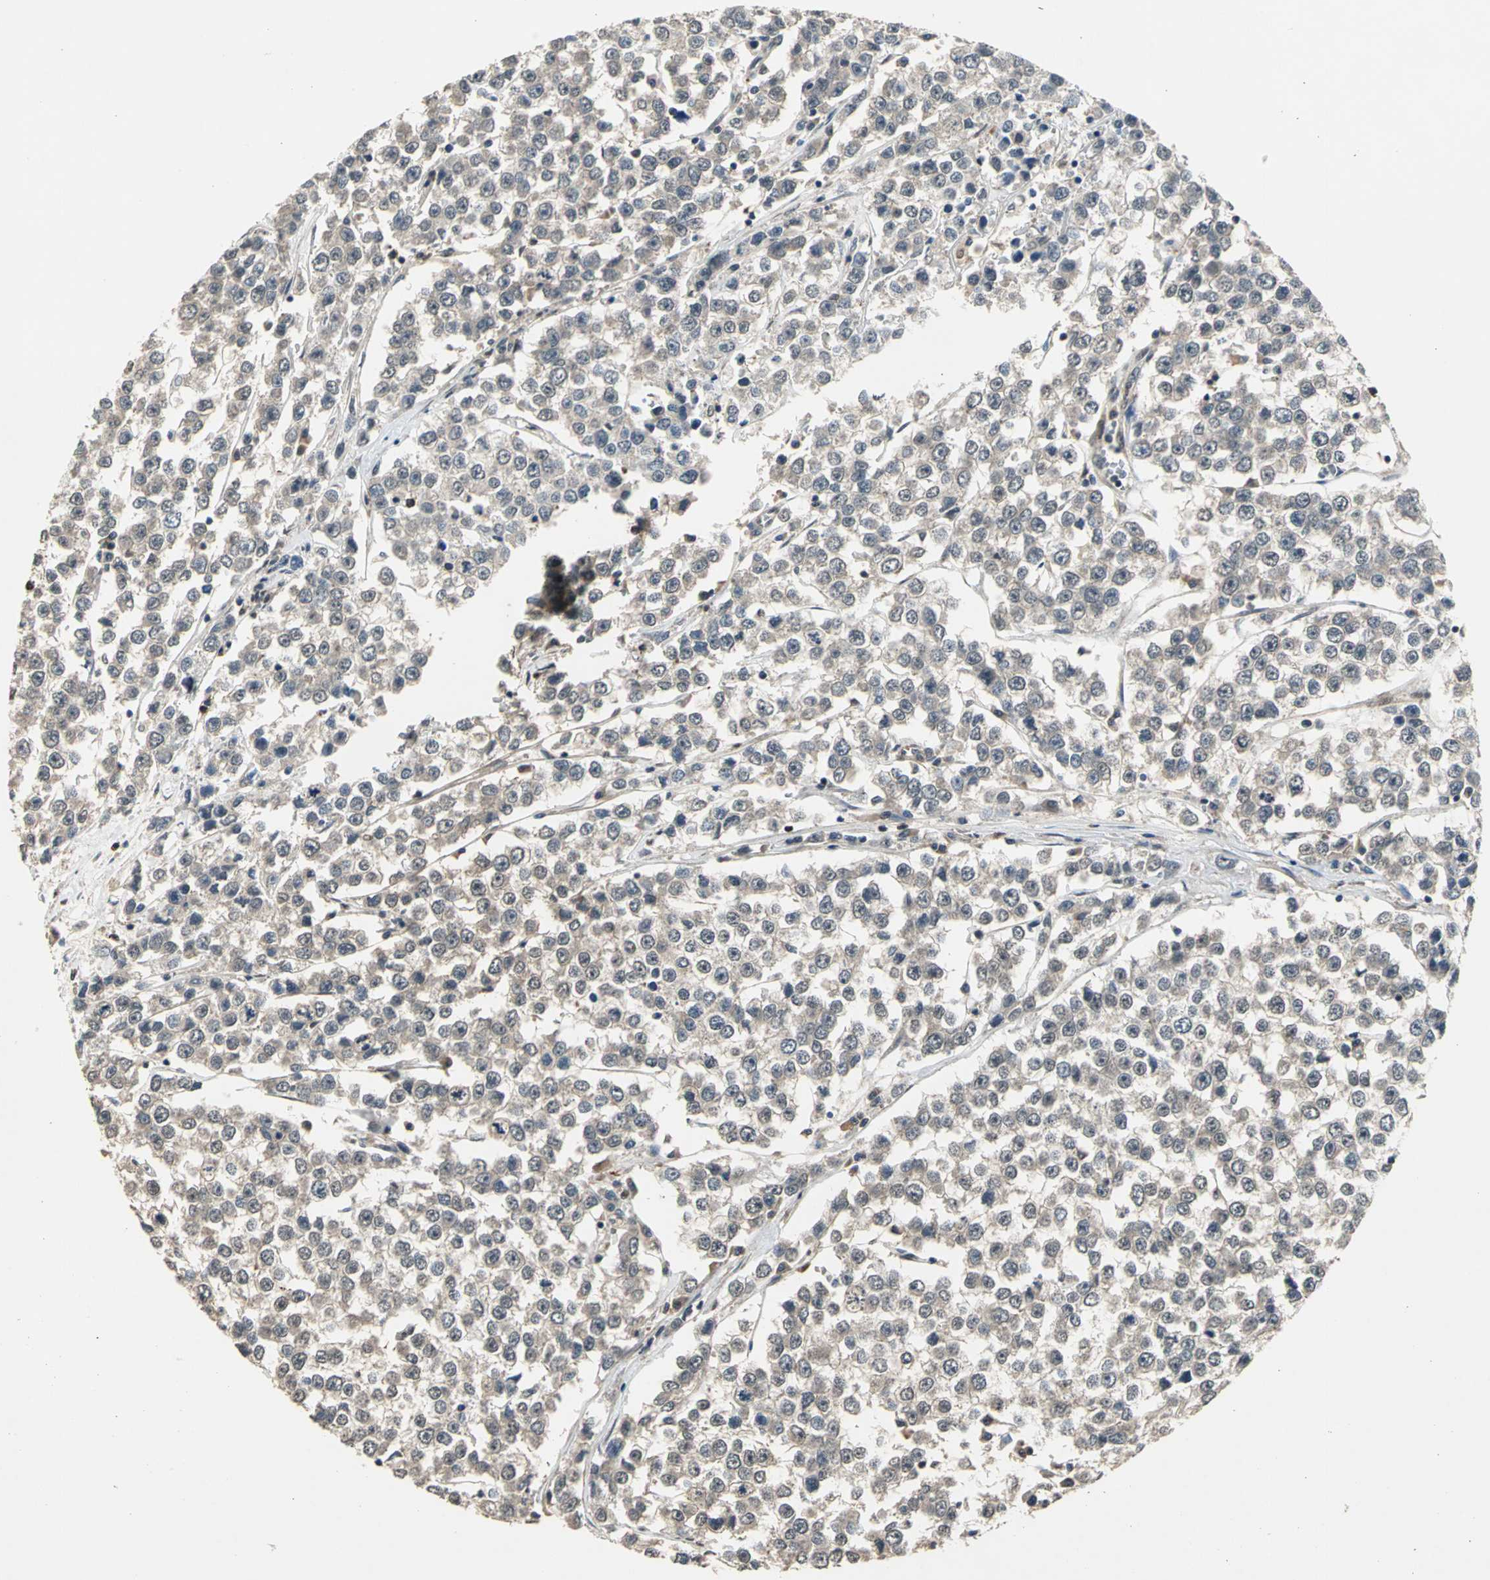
{"staining": {"intensity": "negative", "quantity": "none", "location": "none"}, "tissue": "testis cancer", "cell_type": "Tumor cells", "image_type": "cancer", "snomed": [{"axis": "morphology", "description": "Seminoma, NOS"}, {"axis": "morphology", "description": "Carcinoma, Embryonal, NOS"}, {"axis": "topography", "description": "Testis"}], "caption": "The immunohistochemistry (IHC) histopathology image has no significant staining in tumor cells of testis embryonal carcinoma tissue.", "gene": "EIF2B2", "patient": {"sex": "male", "age": 52}}